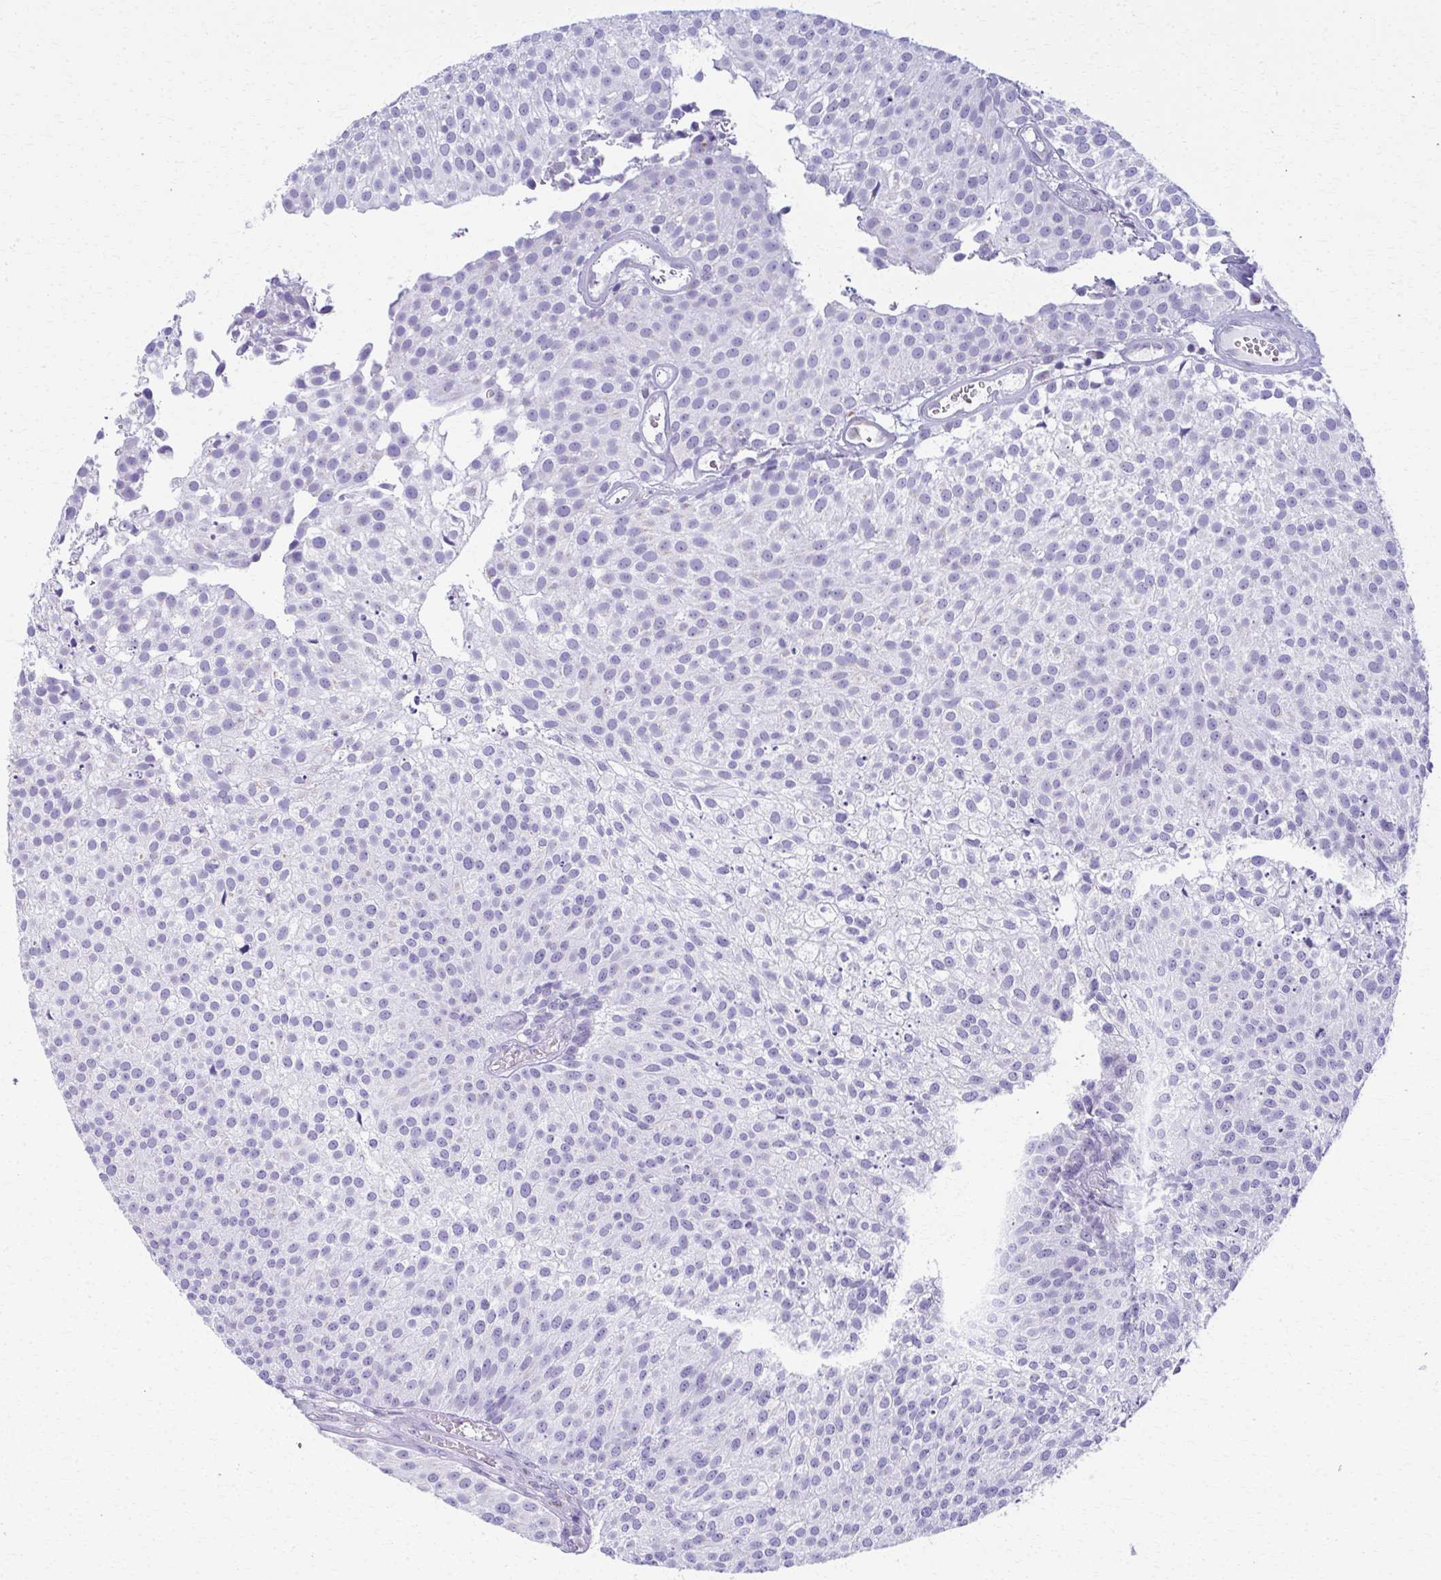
{"staining": {"intensity": "negative", "quantity": "none", "location": "none"}, "tissue": "urothelial cancer", "cell_type": "Tumor cells", "image_type": "cancer", "snomed": [{"axis": "morphology", "description": "Urothelial carcinoma, Low grade"}, {"axis": "topography", "description": "Urinary bladder"}], "caption": "This photomicrograph is of low-grade urothelial carcinoma stained with immunohistochemistry to label a protein in brown with the nuclei are counter-stained blue. There is no positivity in tumor cells. The staining was performed using DAB to visualize the protein expression in brown, while the nuclei were stained in blue with hematoxylin (Magnification: 20x).", "gene": "SCLY", "patient": {"sex": "female", "age": 79}}